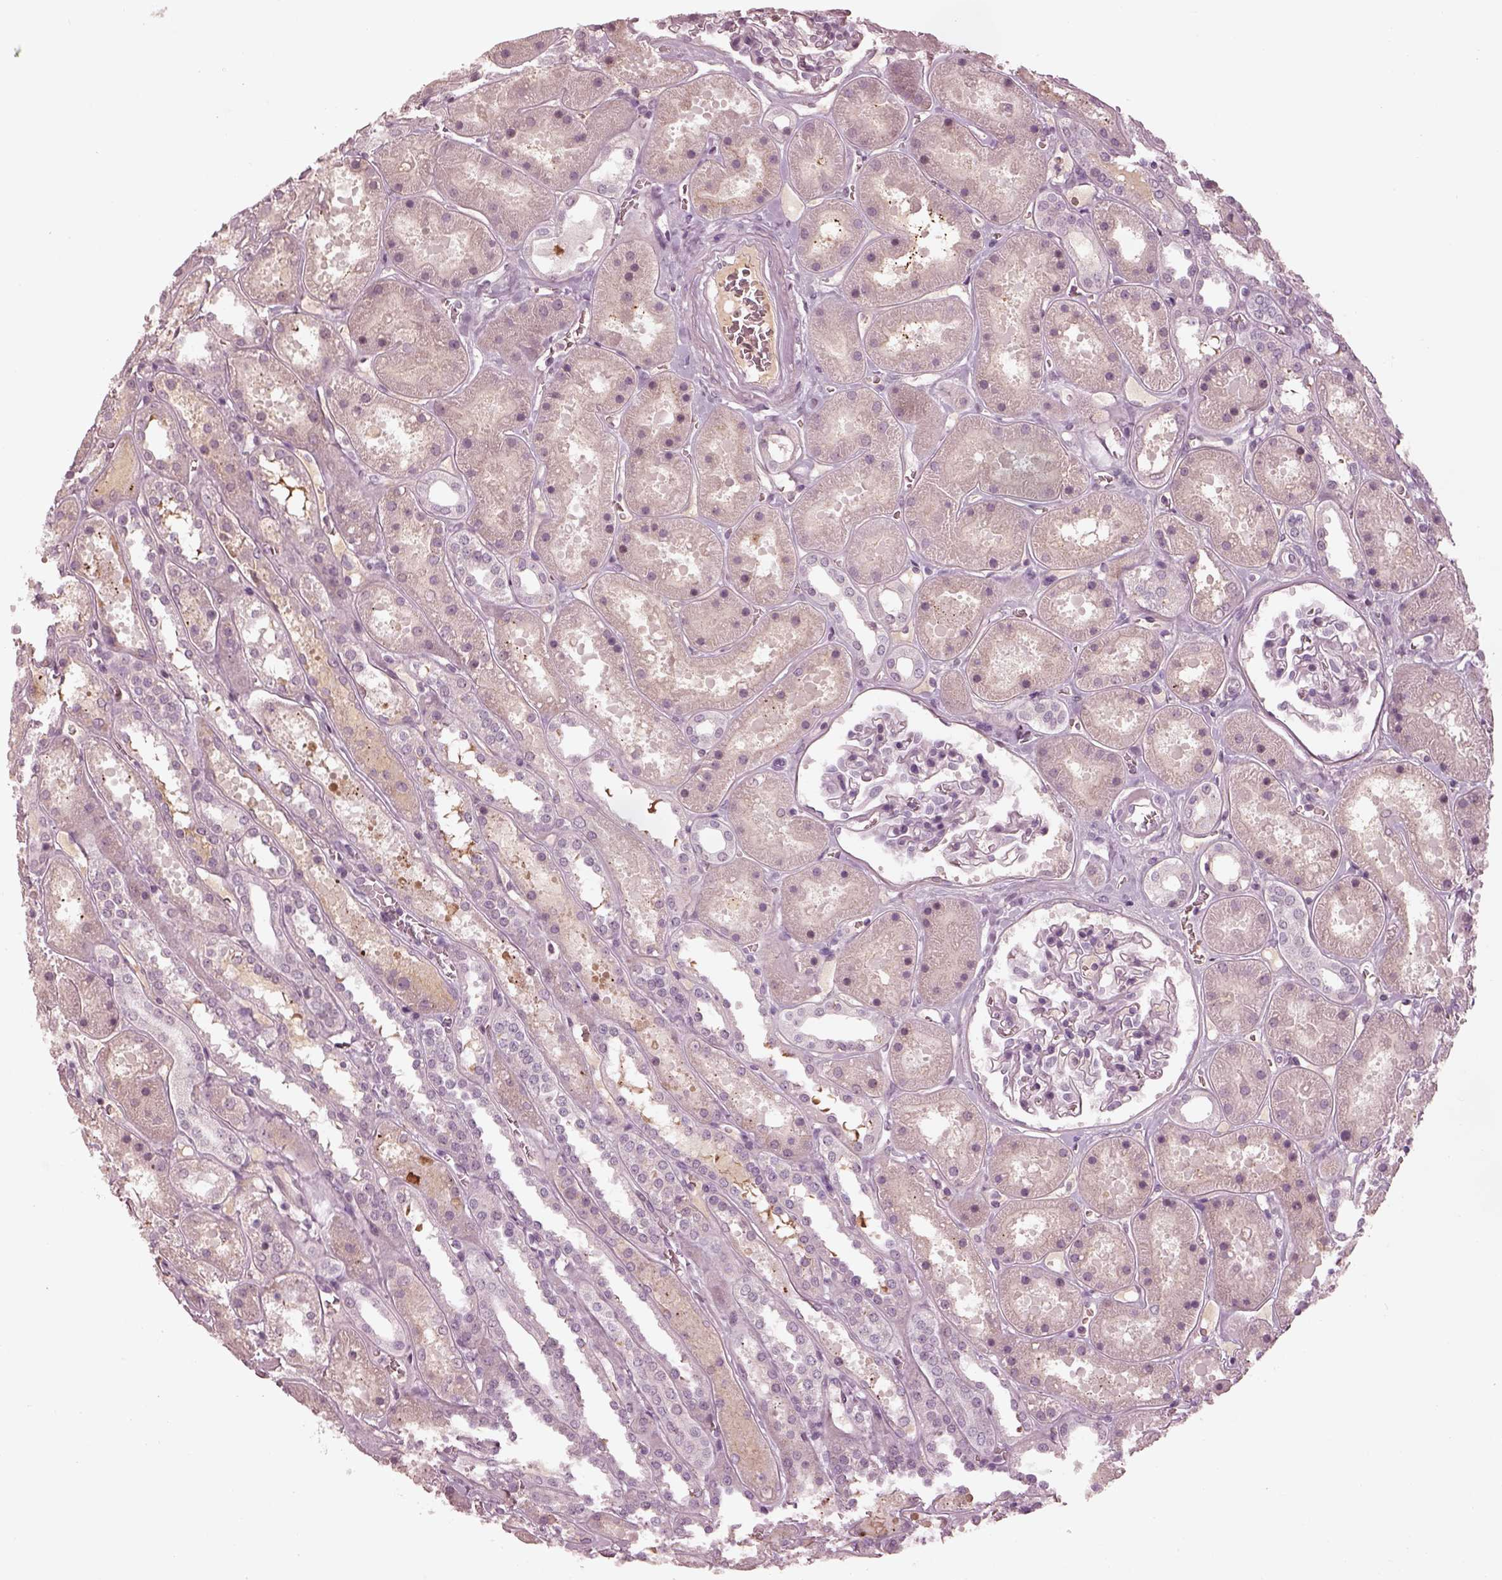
{"staining": {"intensity": "negative", "quantity": "none", "location": "none"}, "tissue": "kidney", "cell_type": "Cells in glomeruli", "image_type": "normal", "snomed": [{"axis": "morphology", "description": "Normal tissue, NOS"}, {"axis": "topography", "description": "Kidney"}], "caption": "DAB immunohistochemical staining of normal human kidney shows no significant staining in cells in glomeruli.", "gene": "KCNA2", "patient": {"sex": "female", "age": 41}}